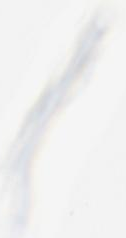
{"staining": {"intensity": "moderate", "quantity": ">75%", "location": "cytoplasmic/membranous"}, "tissue": "melanoma", "cell_type": "Tumor cells", "image_type": "cancer", "snomed": [{"axis": "morphology", "description": "Malignant melanoma, NOS"}, {"axis": "topography", "description": "Skin"}], "caption": "Immunohistochemical staining of melanoma exhibits medium levels of moderate cytoplasmic/membranous protein expression in about >75% of tumor cells. (brown staining indicates protein expression, while blue staining denotes nuclei).", "gene": "DIPK2B", "patient": {"sex": "male", "age": 30}}